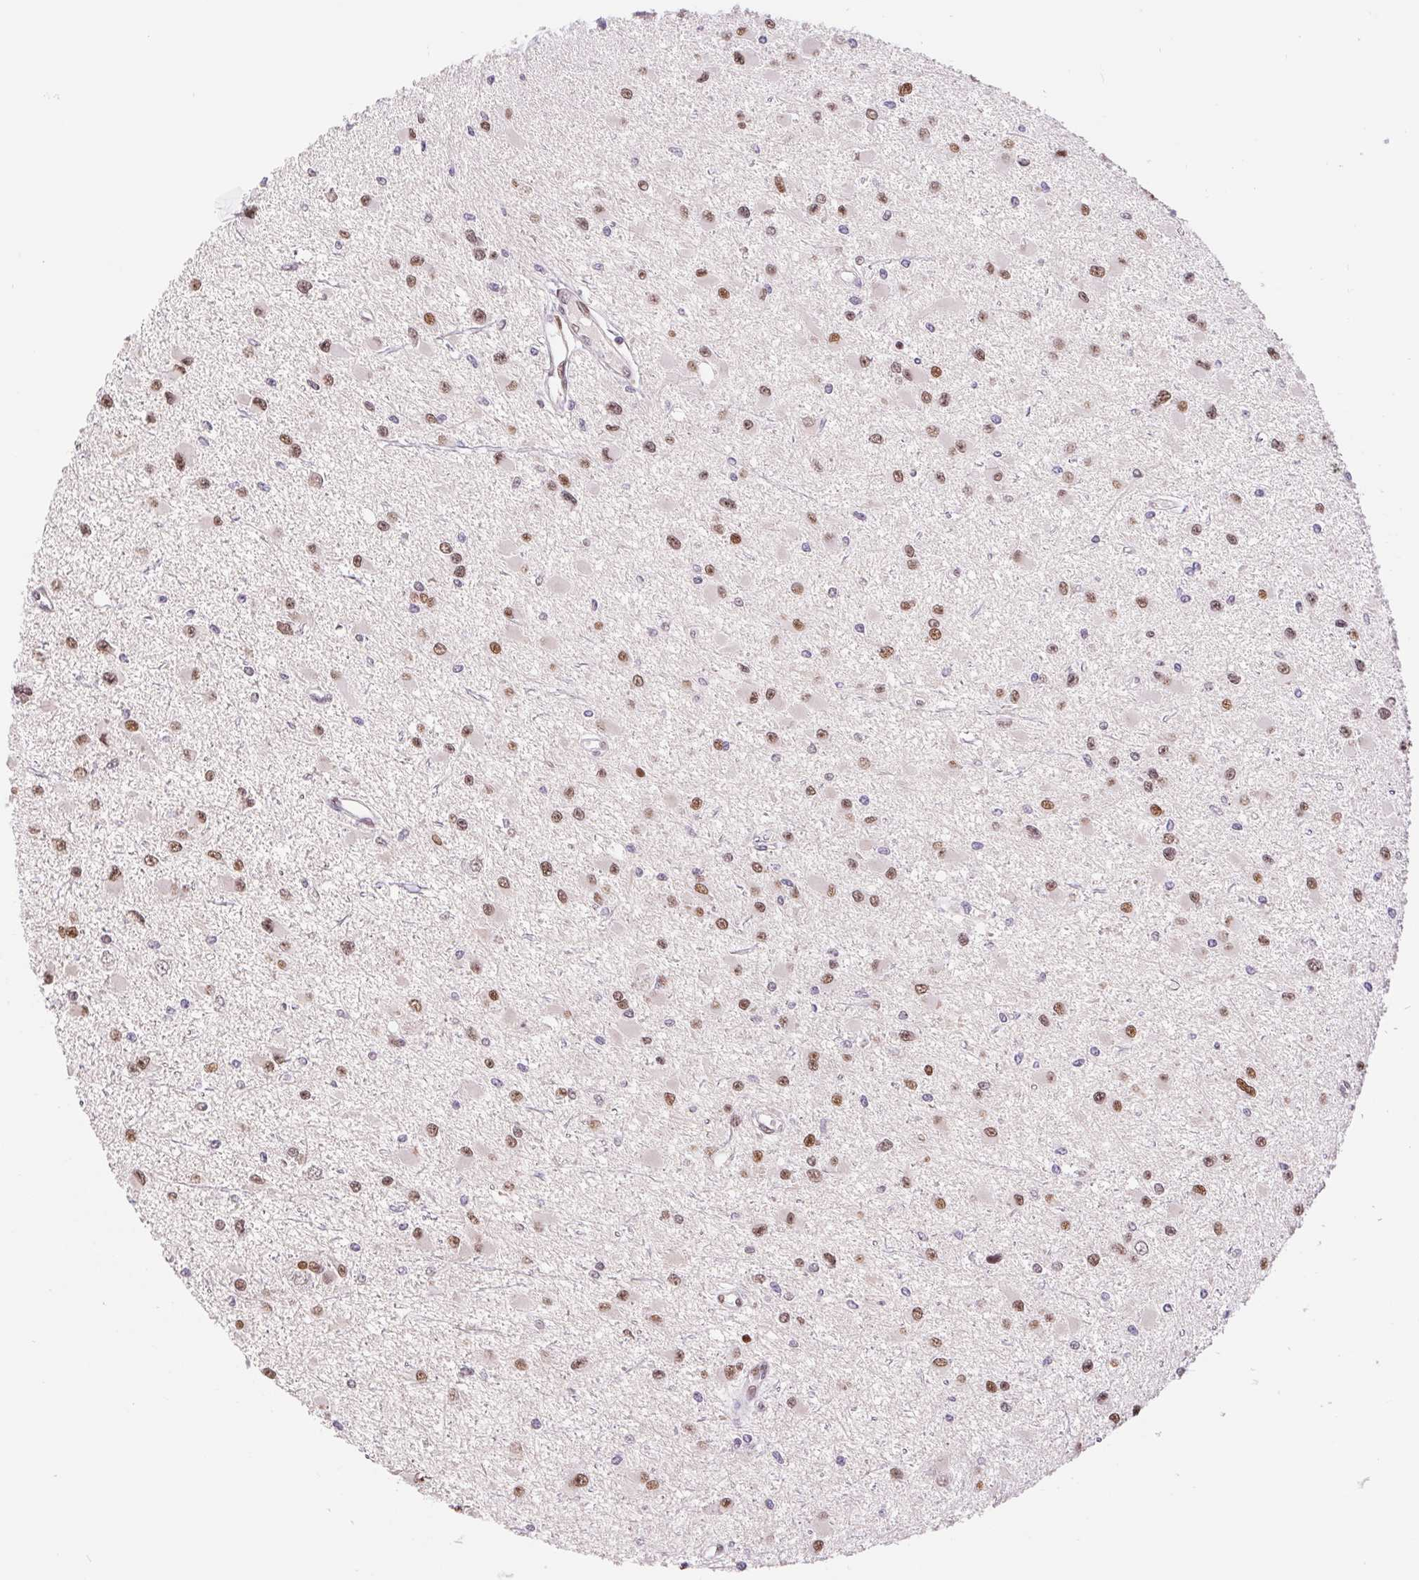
{"staining": {"intensity": "moderate", "quantity": ">75%", "location": "nuclear"}, "tissue": "glioma", "cell_type": "Tumor cells", "image_type": "cancer", "snomed": [{"axis": "morphology", "description": "Glioma, malignant, High grade"}, {"axis": "topography", "description": "Brain"}], "caption": "Immunohistochemical staining of human malignant high-grade glioma demonstrates medium levels of moderate nuclear staining in approximately >75% of tumor cells. The staining is performed using DAB brown chromogen to label protein expression. The nuclei are counter-stained blue using hematoxylin.", "gene": "CAND1", "patient": {"sex": "male", "age": 54}}